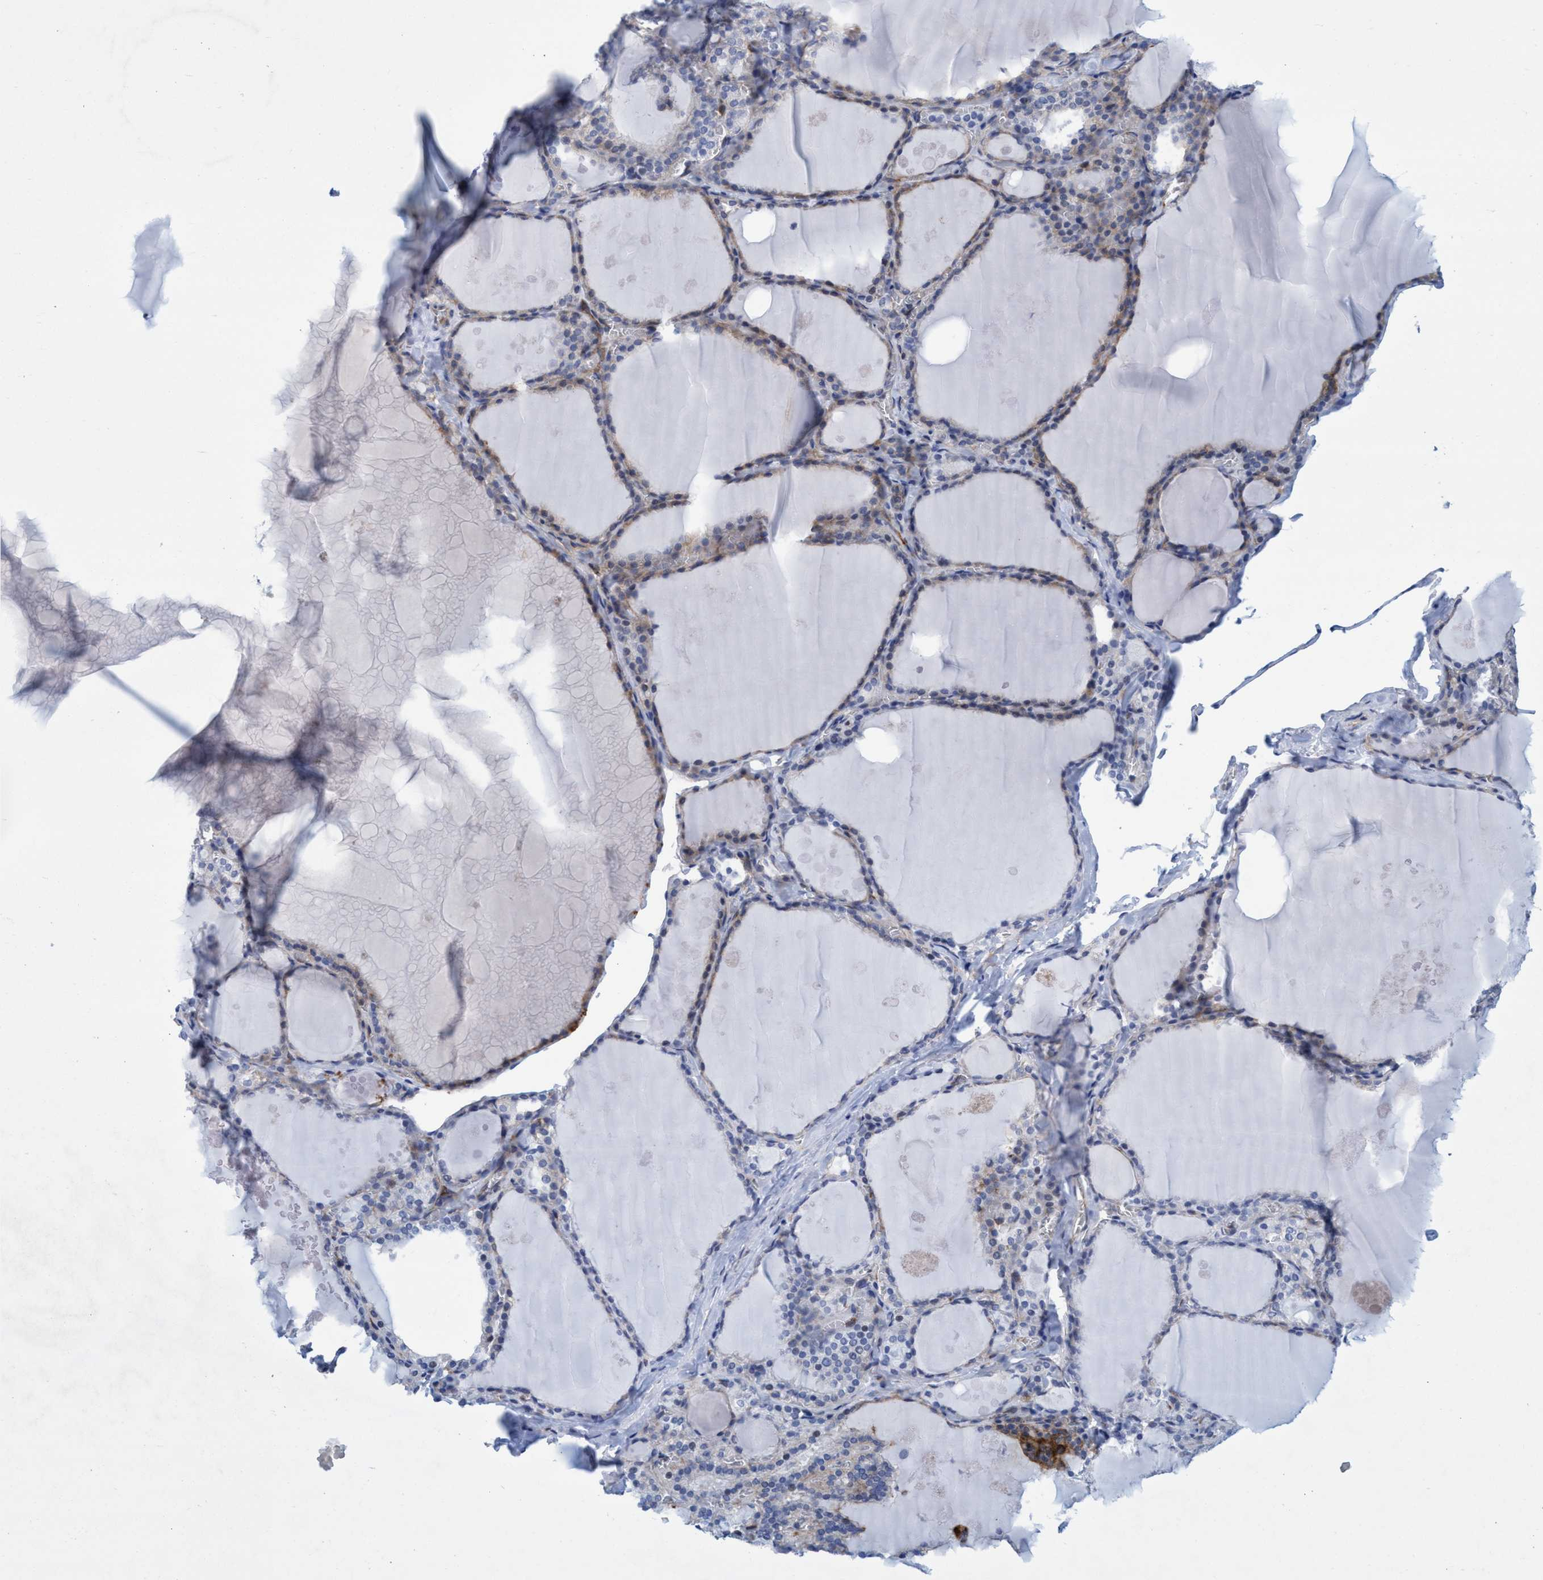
{"staining": {"intensity": "weak", "quantity": "<25%", "location": "cytoplasmic/membranous"}, "tissue": "thyroid gland", "cell_type": "Glandular cells", "image_type": "normal", "snomed": [{"axis": "morphology", "description": "Normal tissue, NOS"}, {"axis": "topography", "description": "Thyroid gland"}], "caption": "IHC photomicrograph of unremarkable thyroid gland stained for a protein (brown), which reveals no staining in glandular cells.", "gene": "R3HCC1", "patient": {"sex": "male", "age": 56}}